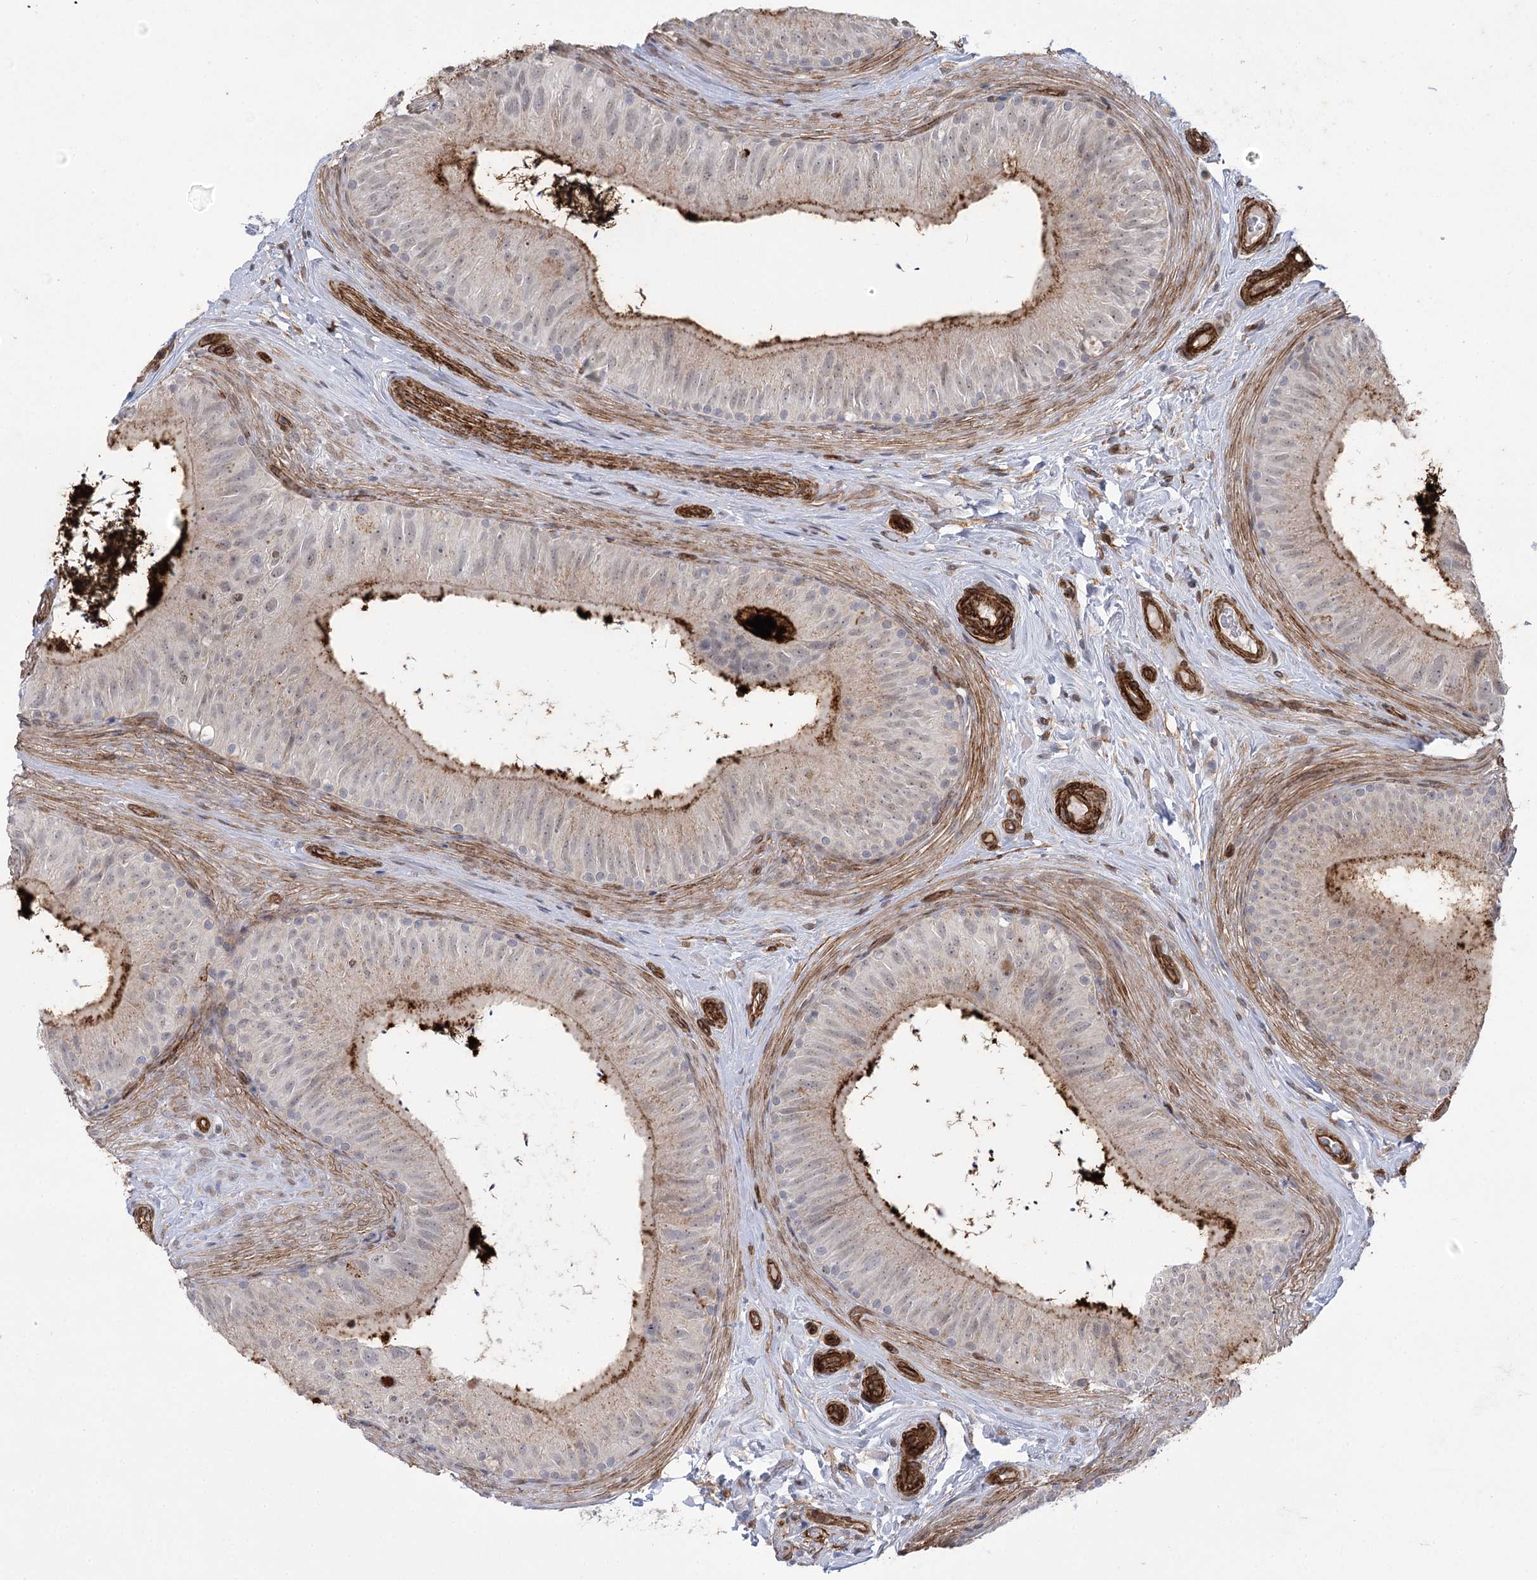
{"staining": {"intensity": "negative", "quantity": "none", "location": "none"}, "tissue": "epididymis", "cell_type": "Glandular cells", "image_type": "normal", "snomed": [{"axis": "morphology", "description": "Normal tissue, NOS"}, {"axis": "topography", "description": "Epididymis"}], "caption": "Histopathology image shows no significant protein expression in glandular cells of benign epididymis. (DAB immunohistochemistry visualized using brightfield microscopy, high magnification).", "gene": "AMTN", "patient": {"sex": "male", "age": 46}}